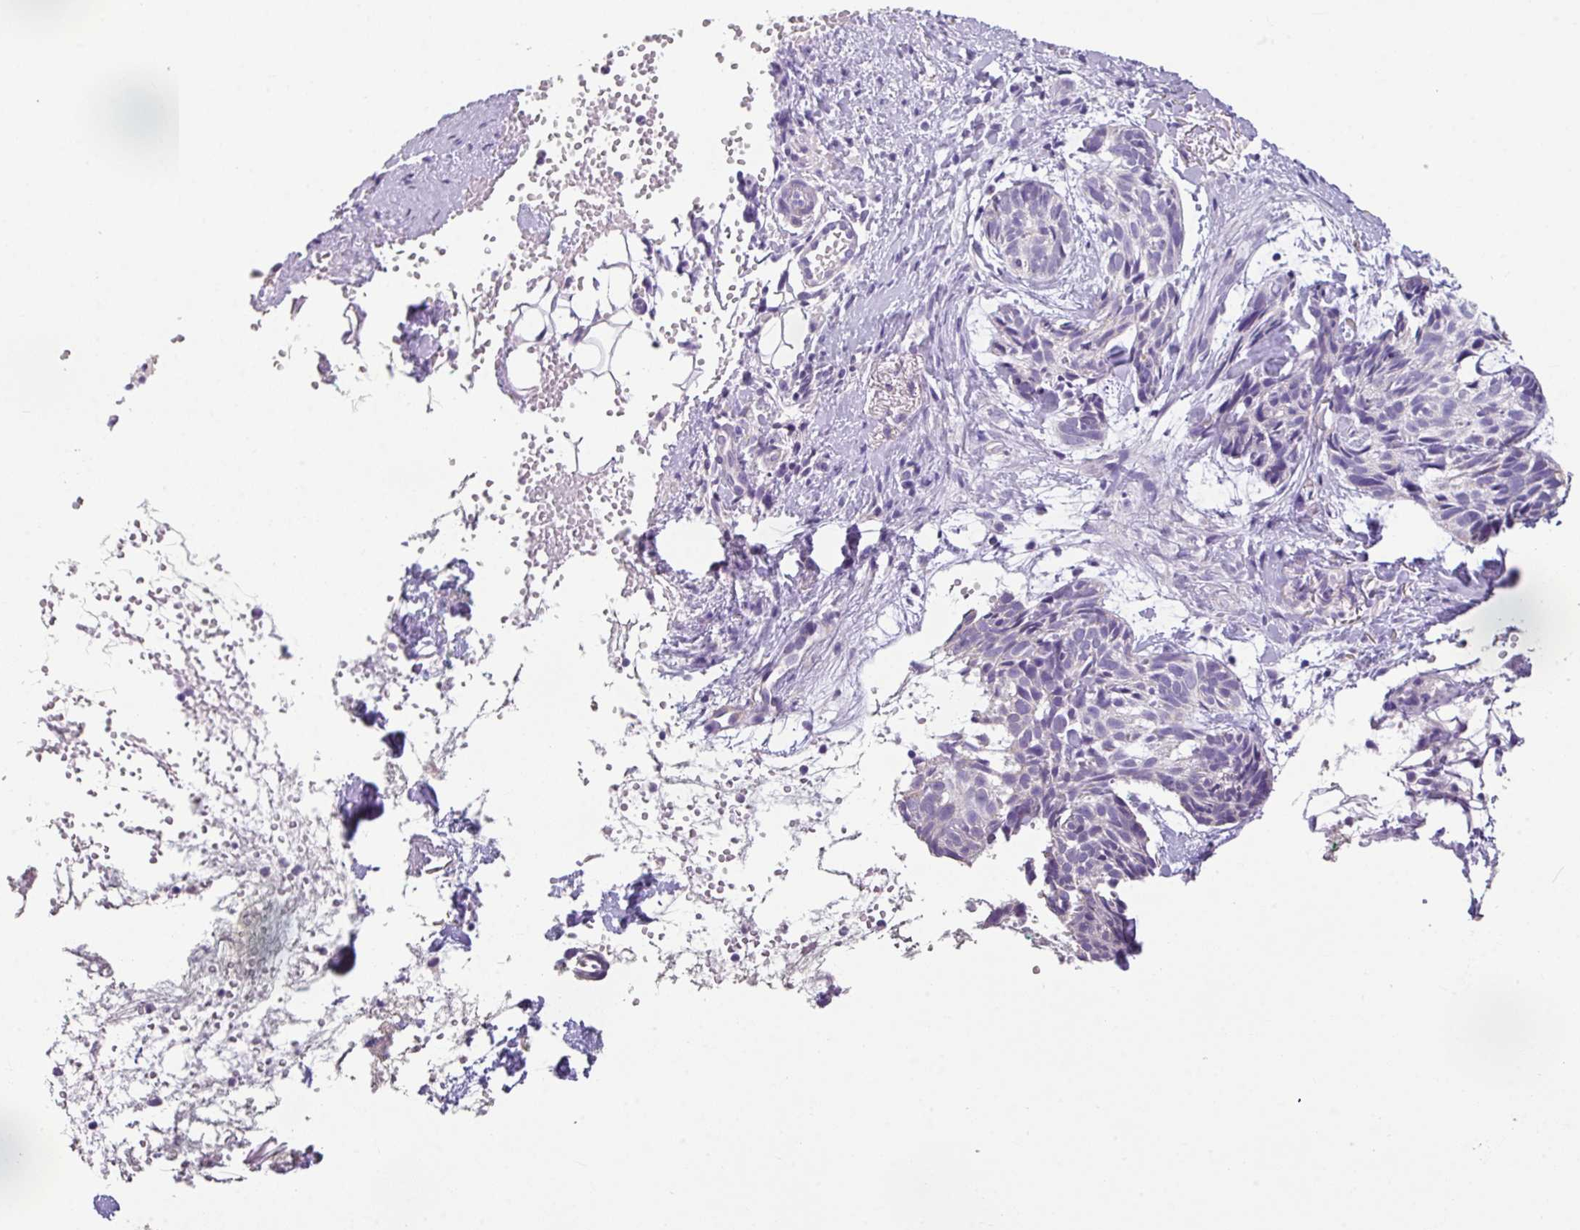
{"staining": {"intensity": "negative", "quantity": "none", "location": "none"}, "tissue": "skin cancer", "cell_type": "Tumor cells", "image_type": "cancer", "snomed": [{"axis": "morphology", "description": "Normal tissue, NOS"}, {"axis": "morphology", "description": "Basal cell carcinoma"}, {"axis": "topography", "description": "Skin"}], "caption": "IHC histopathology image of human skin cancer (basal cell carcinoma) stained for a protein (brown), which exhibits no staining in tumor cells.", "gene": "PALS2", "patient": {"sex": "male", "age": 66}}